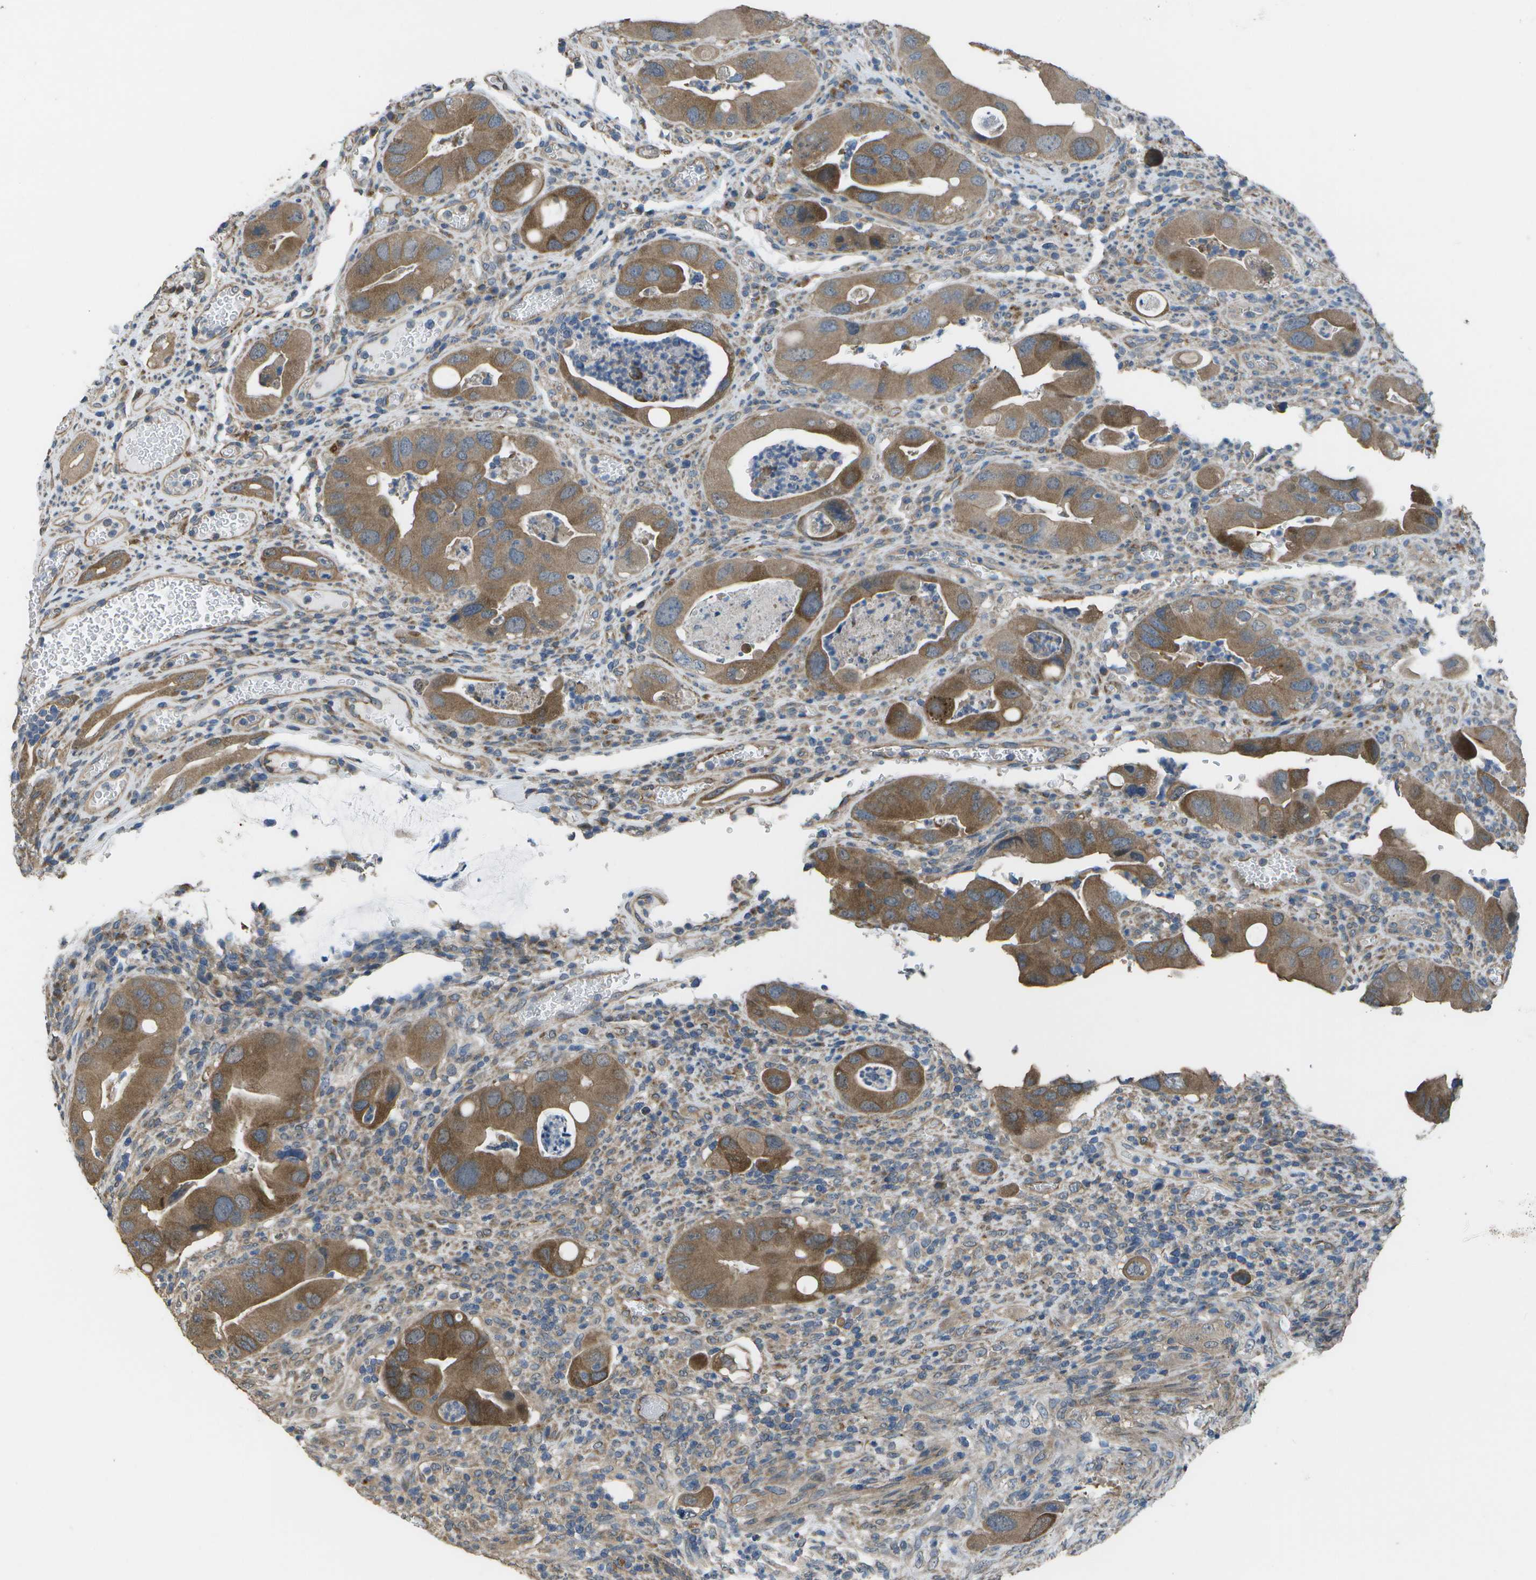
{"staining": {"intensity": "moderate", "quantity": ">75%", "location": "cytoplasmic/membranous"}, "tissue": "colorectal cancer", "cell_type": "Tumor cells", "image_type": "cancer", "snomed": [{"axis": "morphology", "description": "Adenocarcinoma, NOS"}, {"axis": "topography", "description": "Rectum"}], "caption": "Moderate cytoplasmic/membranous protein positivity is seen in about >75% of tumor cells in adenocarcinoma (colorectal).", "gene": "CLNS1A", "patient": {"sex": "female", "age": 57}}